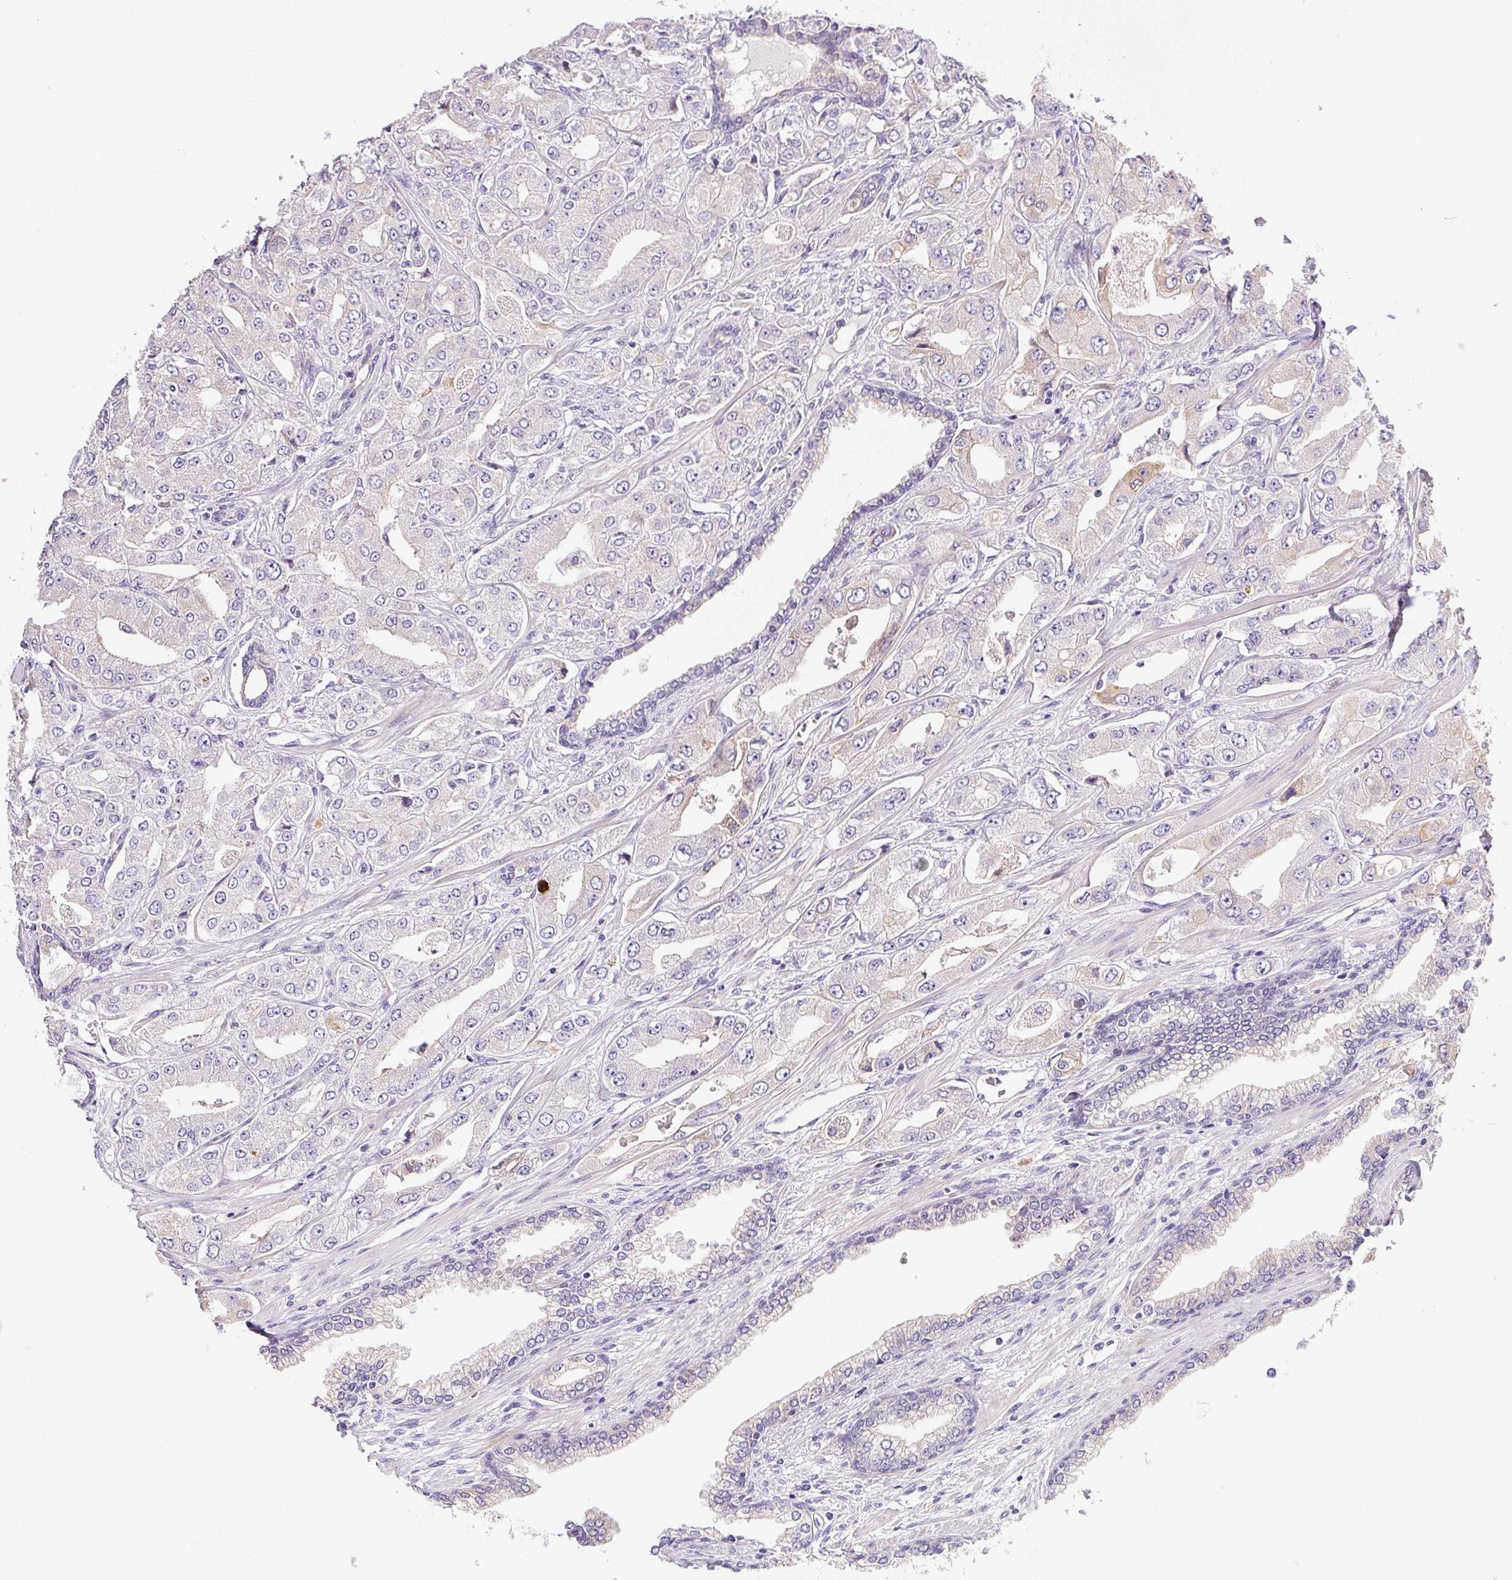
{"staining": {"intensity": "weak", "quantity": "25%-75%", "location": "cytoplasmic/membranous"}, "tissue": "prostate cancer", "cell_type": "Tumor cells", "image_type": "cancer", "snomed": [{"axis": "morphology", "description": "Adenocarcinoma, Low grade"}, {"axis": "topography", "description": "Prostate"}], "caption": "Prostate cancer tissue displays weak cytoplasmic/membranous expression in about 25%-75% of tumor cells, visualized by immunohistochemistry.", "gene": "SLC17A7", "patient": {"sex": "male", "age": 60}}